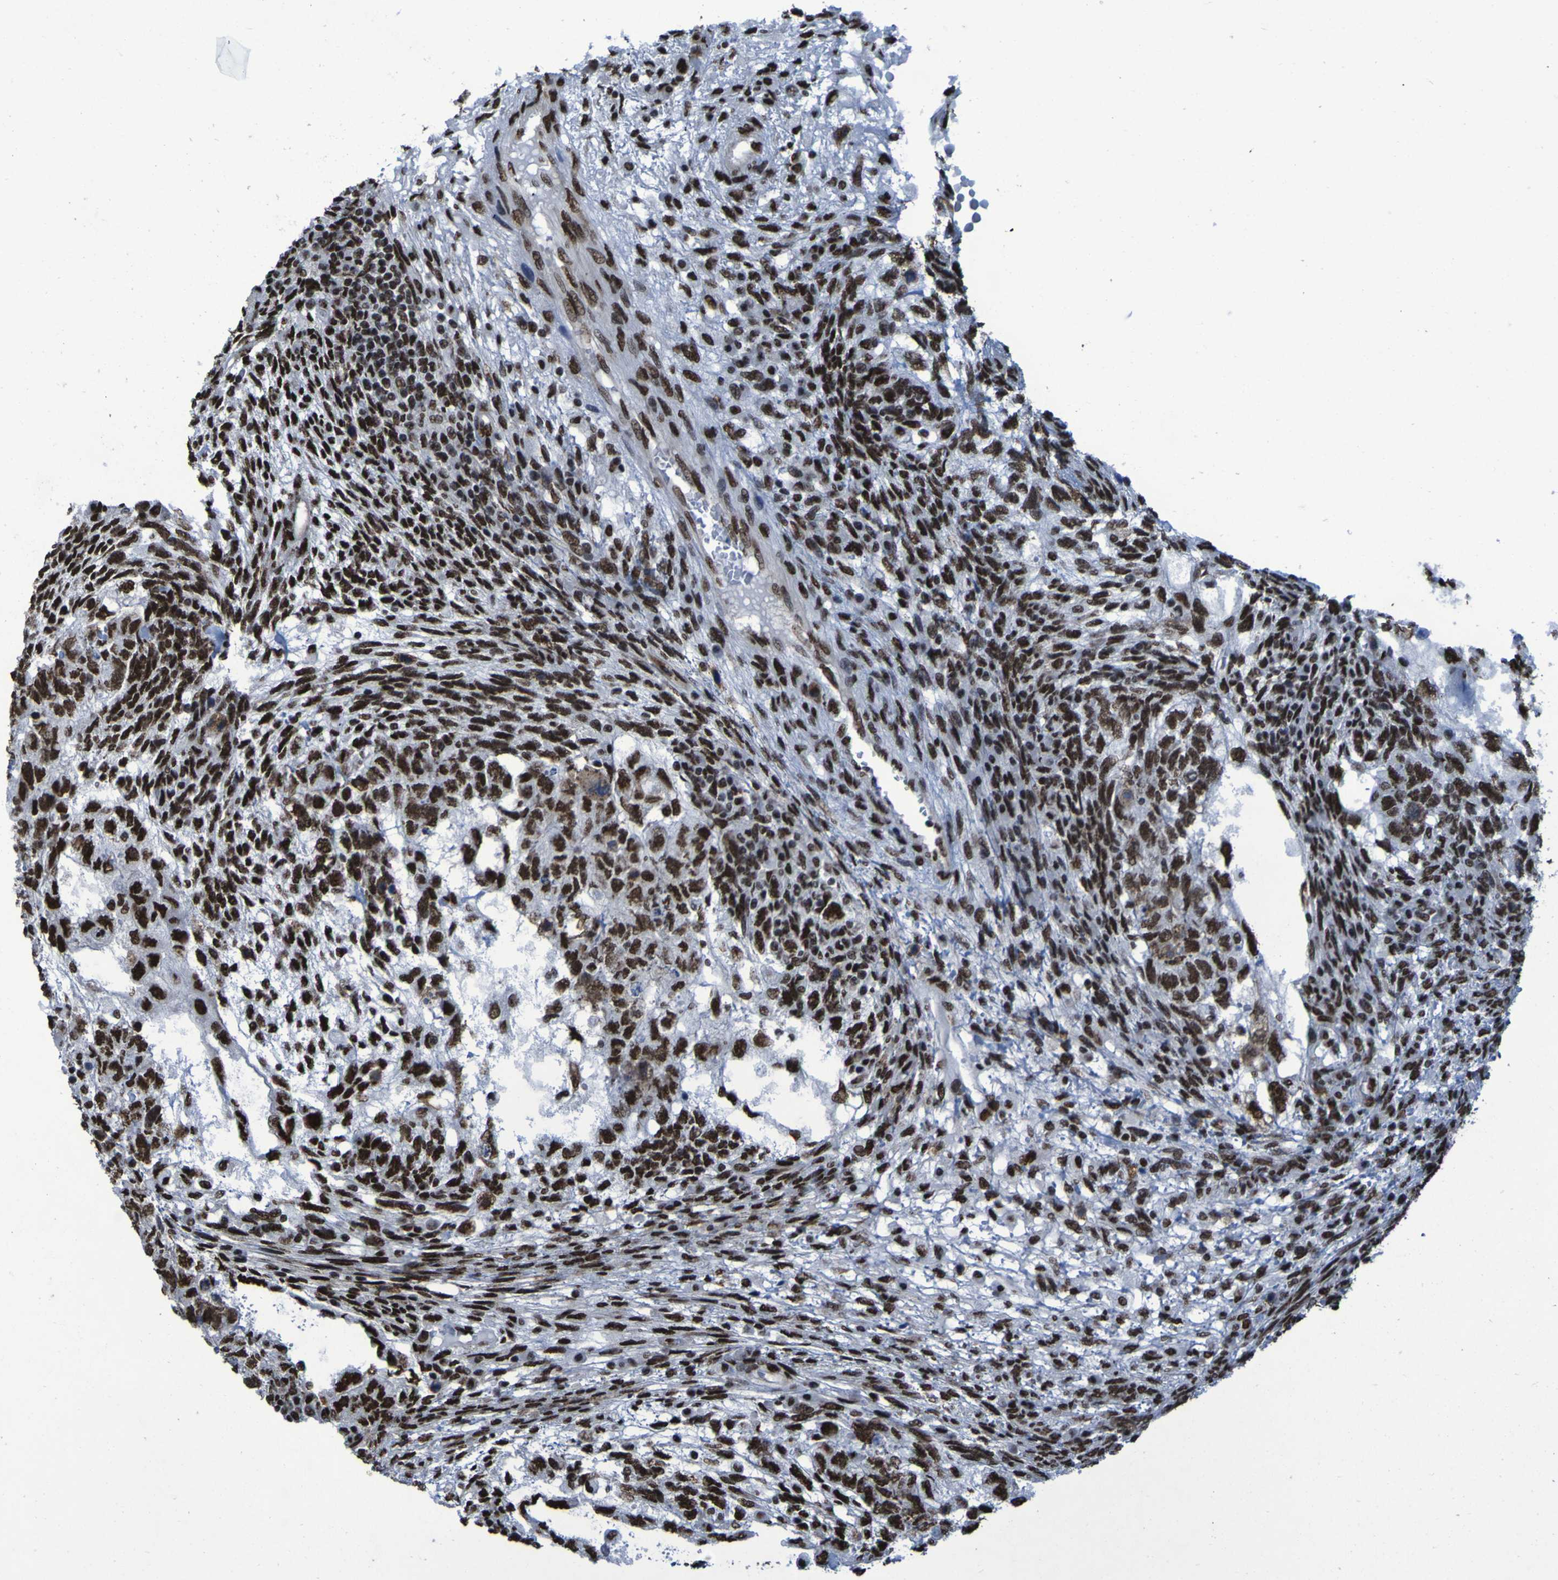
{"staining": {"intensity": "strong", "quantity": ">75%", "location": "nuclear"}, "tissue": "testis cancer", "cell_type": "Tumor cells", "image_type": "cancer", "snomed": [{"axis": "morphology", "description": "Normal tissue, NOS"}, {"axis": "morphology", "description": "Carcinoma, Embryonal, NOS"}, {"axis": "topography", "description": "Testis"}], "caption": "This is an image of immunohistochemistry (IHC) staining of testis cancer (embryonal carcinoma), which shows strong expression in the nuclear of tumor cells.", "gene": "HNRNPR", "patient": {"sex": "male", "age": 36}}